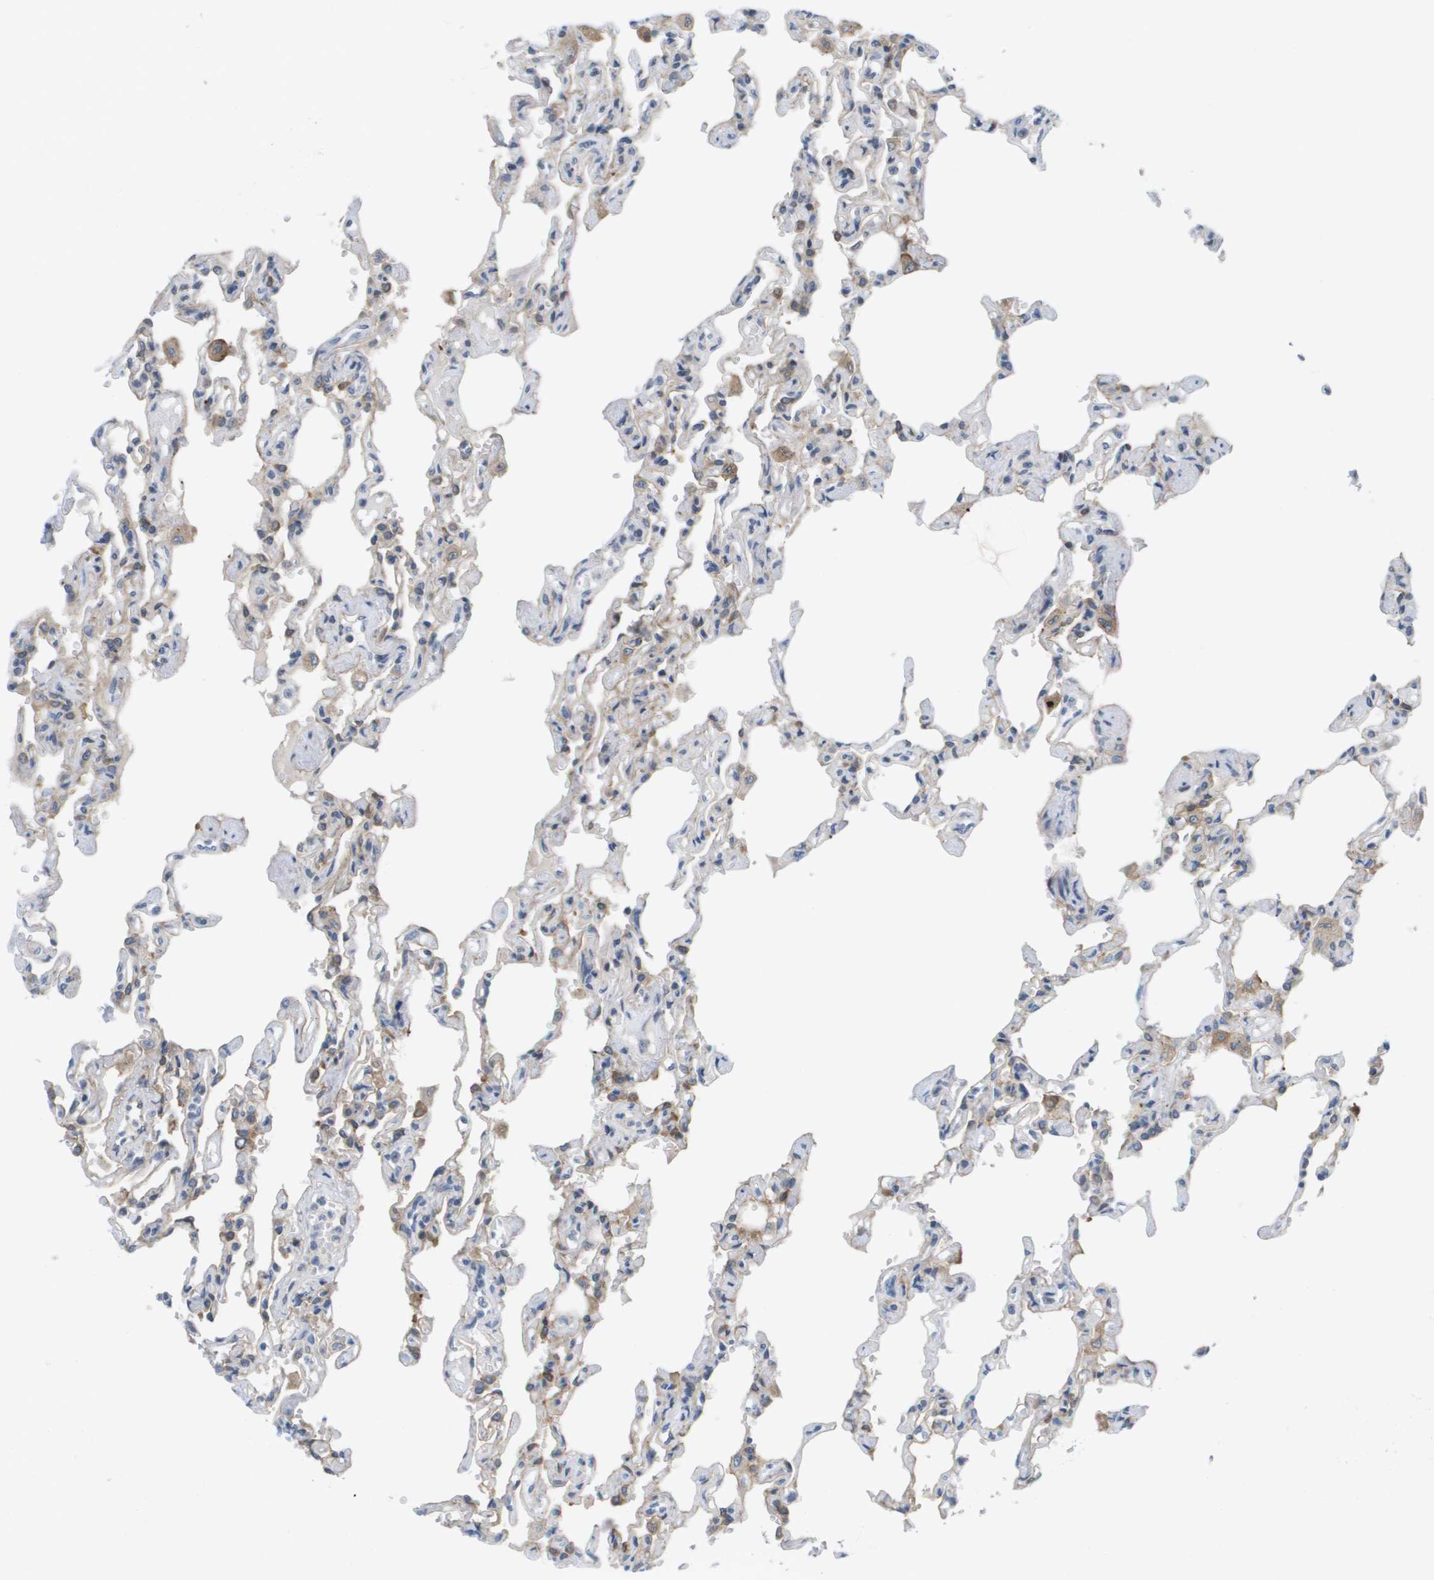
{"staining": {"intensity": "weak", "quantity": "<25%", "location": "cytoplasmic/membranous"}, "tissue": "lung", "cell_type": "Alveolar cells", "image_type": "normal", "snomed": [{"axis": "morphology", "description": "Normal tissue, NOS"}, {"axis": "topography", "description": "Lung"}], "caption": "Histopathology image shows no significant protein staining in alveolar cells of benign lung. (Immunohistochemistry (ihc), brightfield microscopy, high magnification).", "gene": "MARCHF8", "patient": {"sex": "male", "age": 21}}